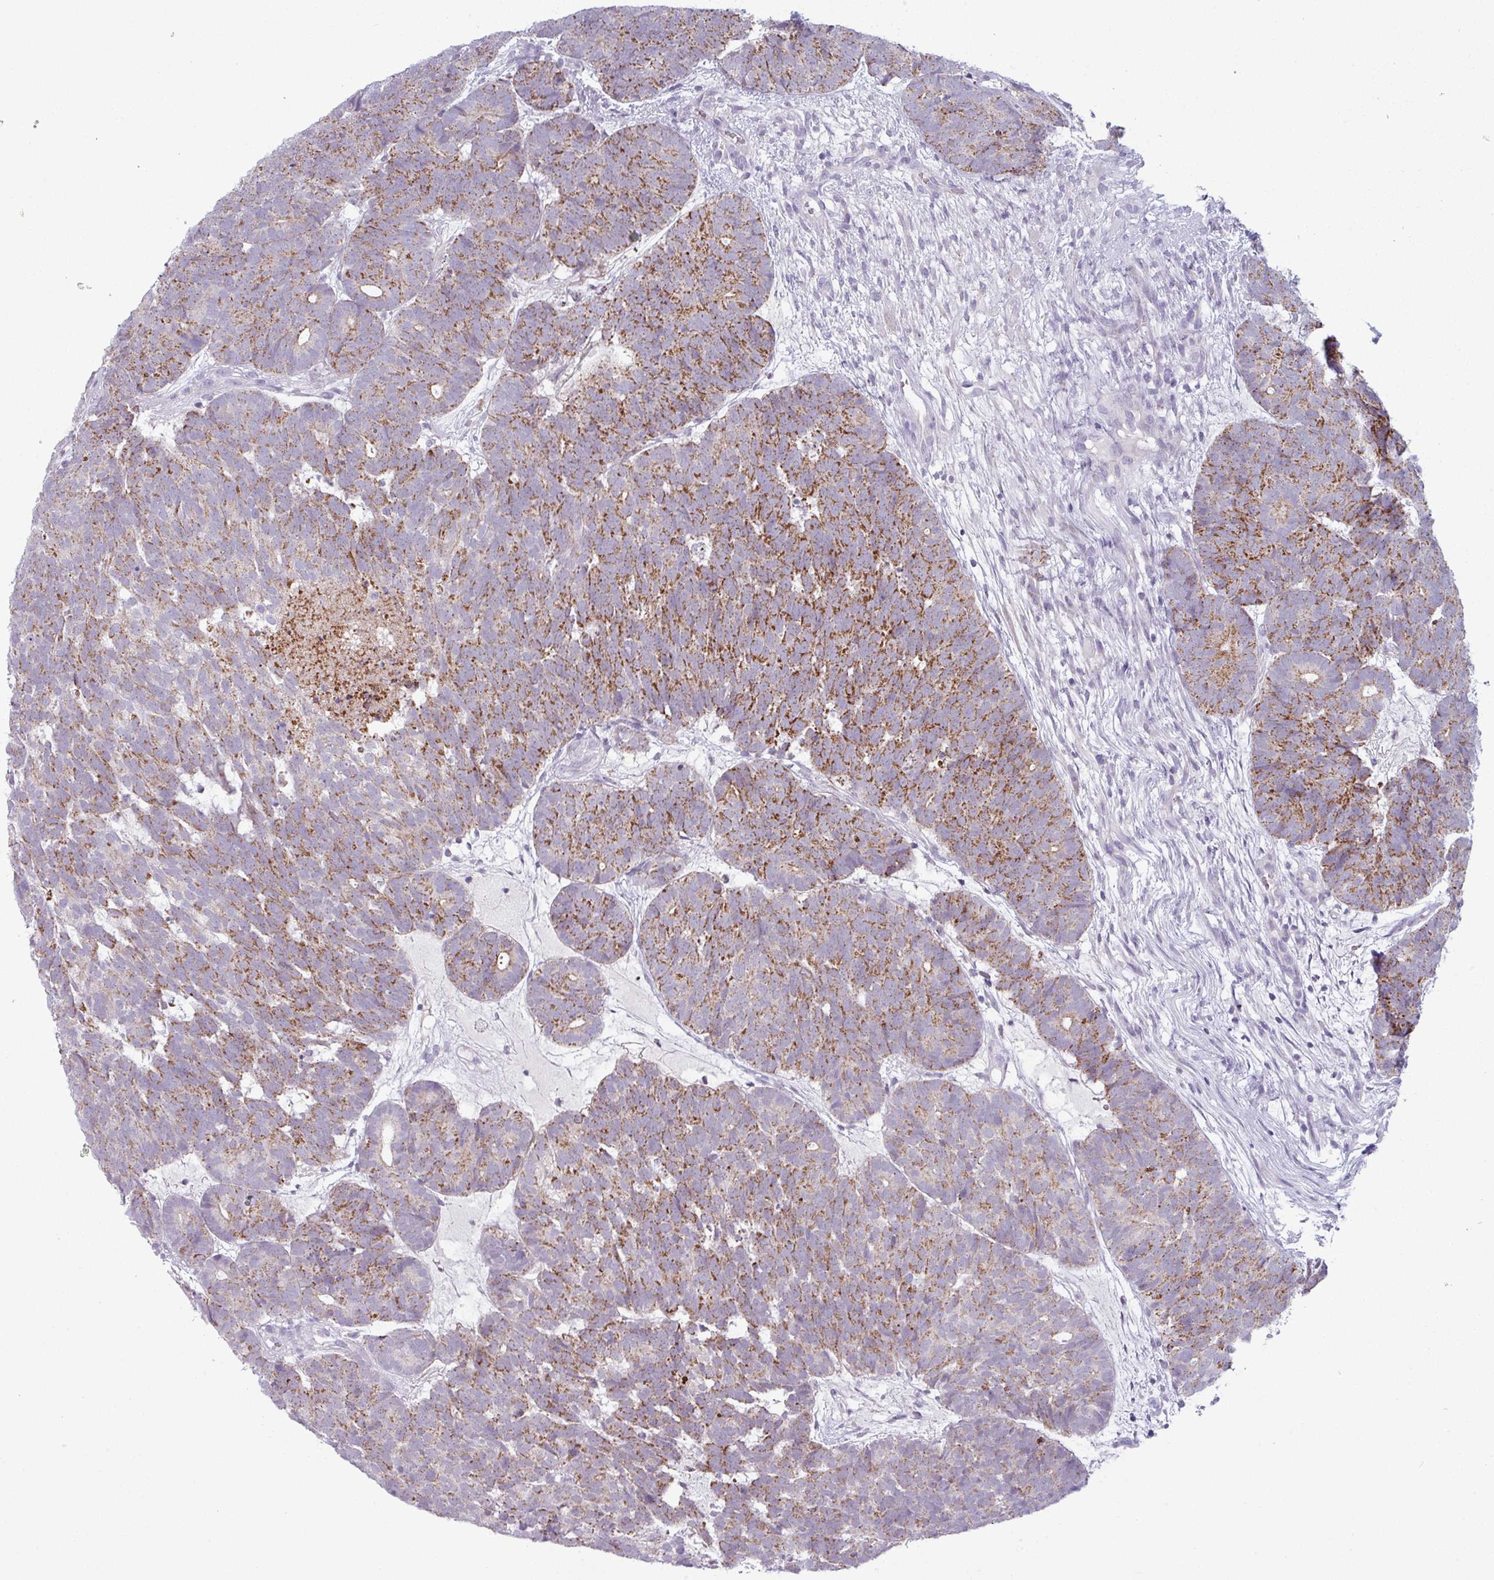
{"staining": {"intensity": "strong", "quantity": ">75%", "location": "cytoplasmic/membranous"}, "tissue": "head and neck cancer", "cell_type": "Tumor cells", "image_type": "cancer", "snomed": [{"axis": "morphology", "description": "Adenocarcinoma, NOS"}, {"axis": "topography", "description": "Head-Neck"}], "caption": "A brown stain highlights strong cytoplasmic/membranous staining of a protein in human head and neck adenocarcinoma tumor cells. (IHC, brightfield microscopy, high magnification).", "gene": "ZNF615", "patient": {"sex": "female", "age": 81}}